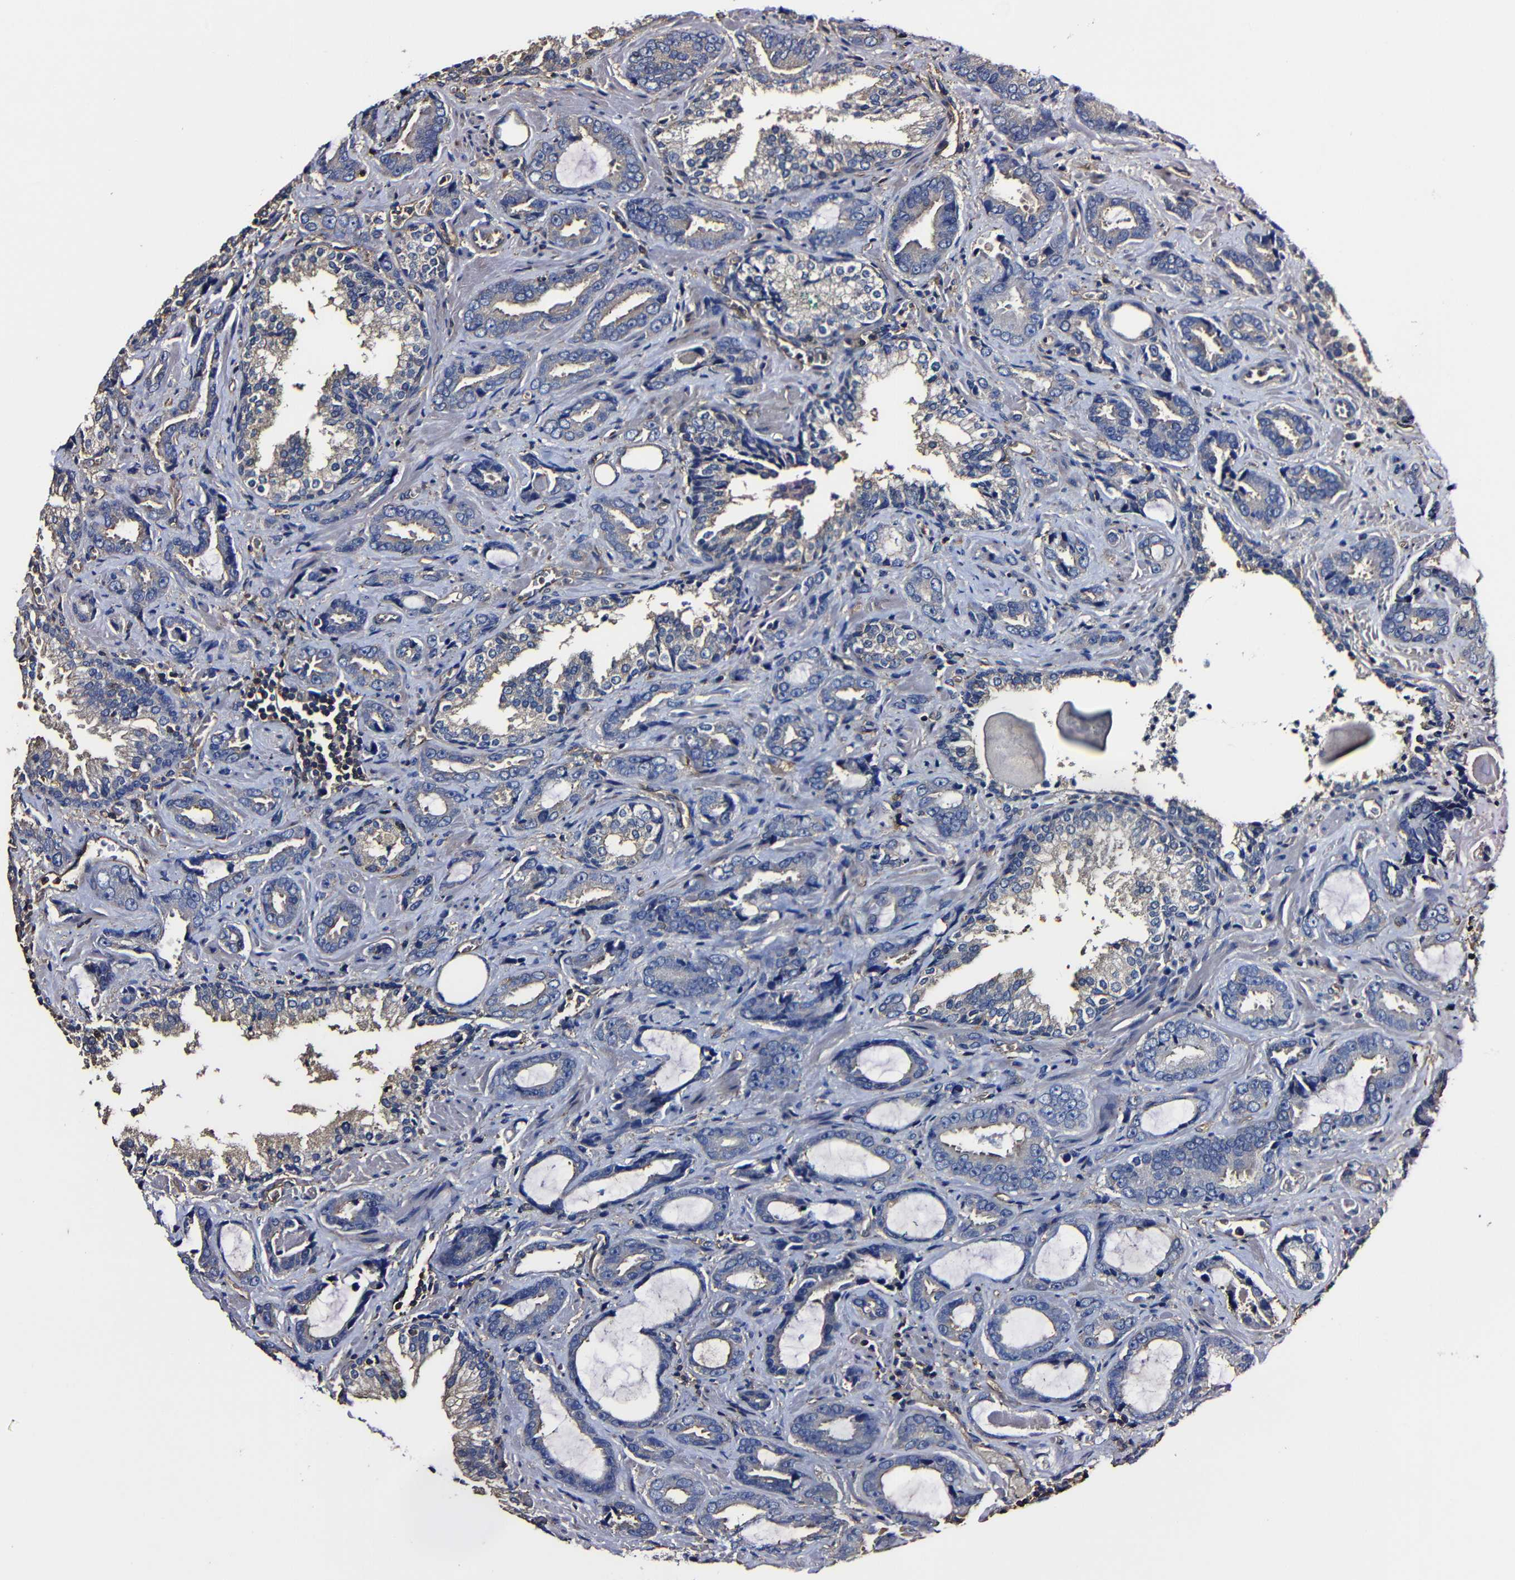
{"staining": {"intensity": "weak", "quantity": "<25%", "location": "cytoplasmic/membranous"}, "tissue": "prostate cancer", "cell_type": "Tumor cells", "image_type": "cancer", "snomed": [{"axis": "morphology", "description": "Adenocarcinoma, Low grade"}, {"axis": "topography", "description": "Prostate"}], "caption": "Human prostate cancer (adenocarcinoma (low-grade)) stained for a protein using IHC reveals no expression in tumor cells.", "gene": "MSN", "patient": {"sex": "male", "age": 60}}